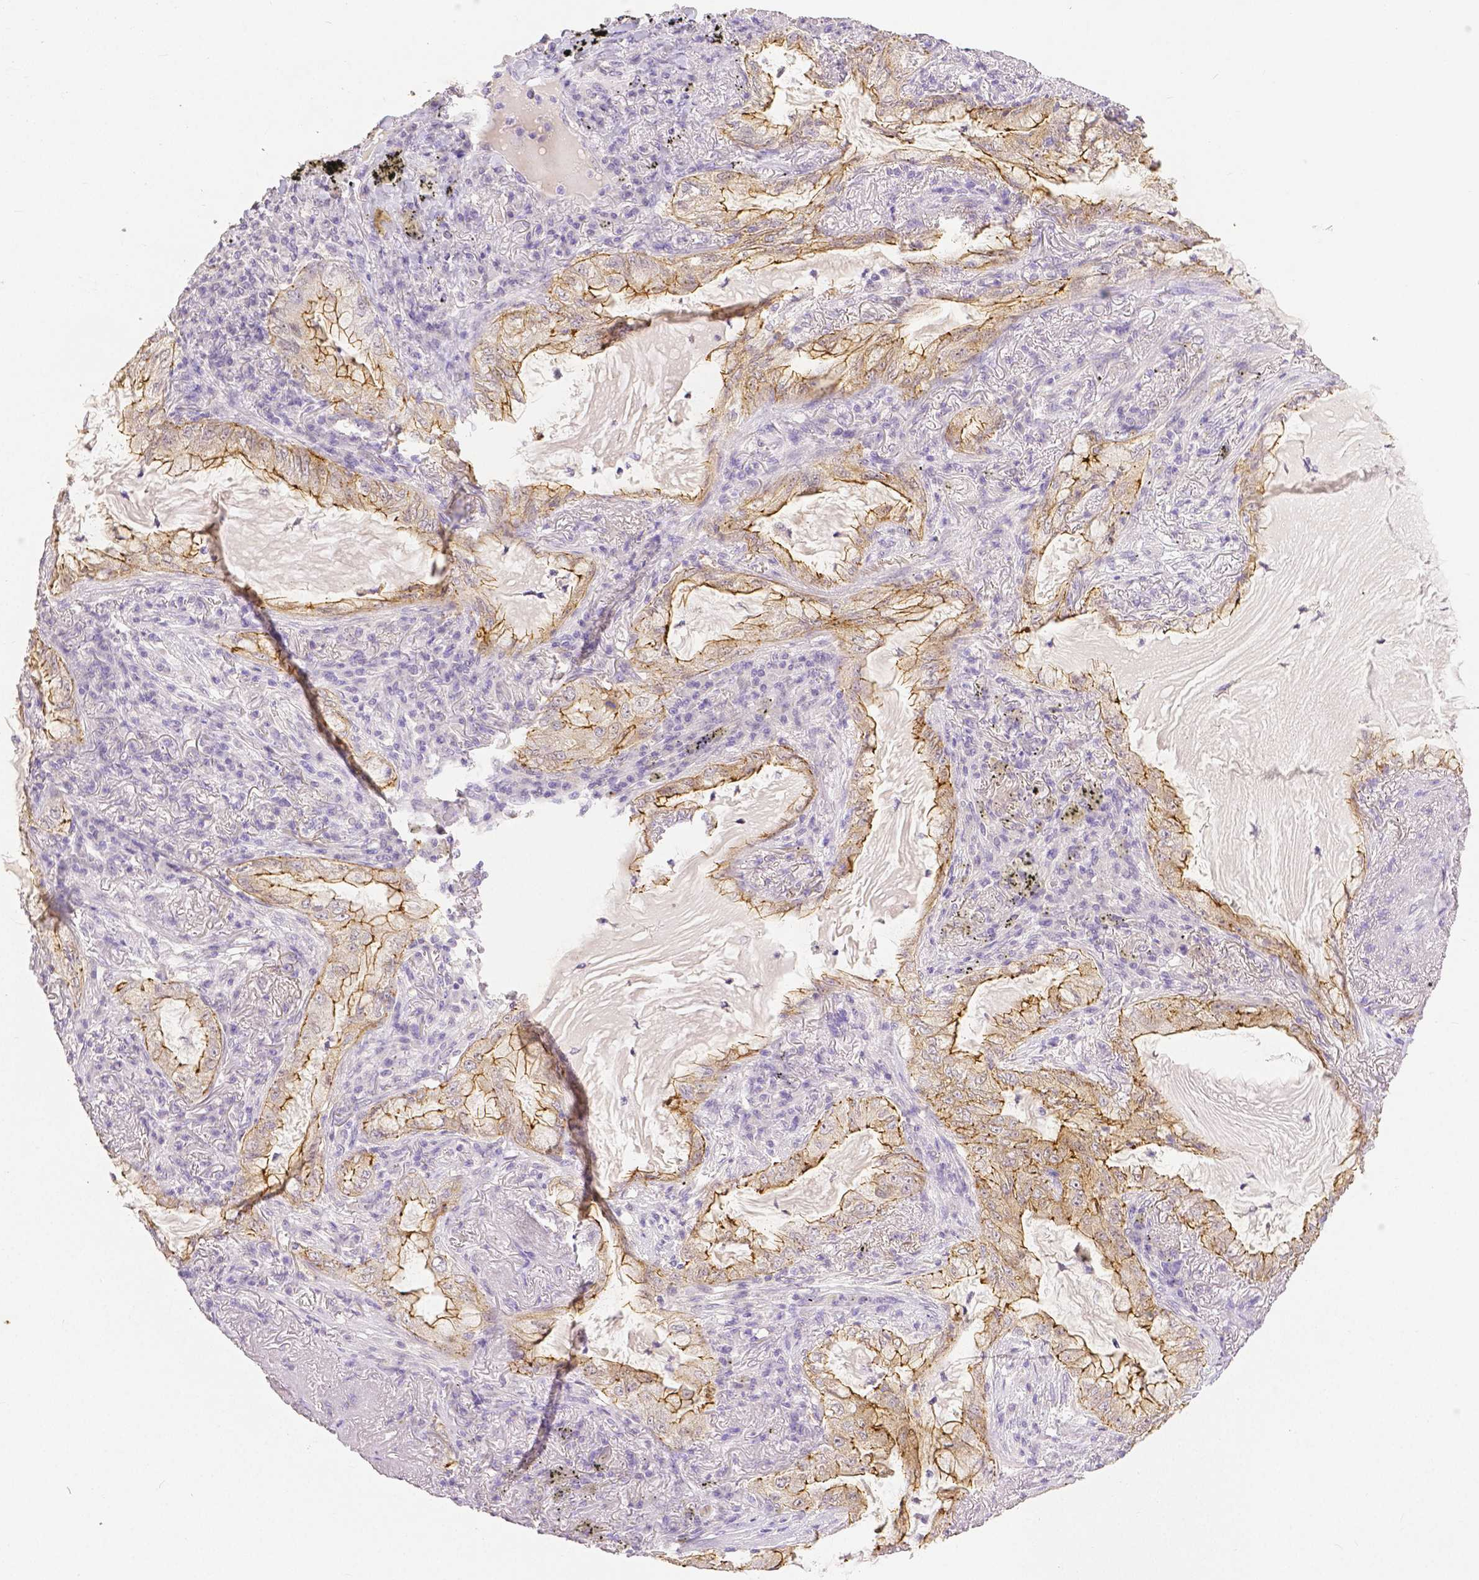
{"staining": {"intensity": "moderate", "quantity": ">75%", "location": "cytoplasmic/membranous"}, "tissue": "lung cancer", "cell_type": "Tumor cells", "image_type": "cancer", "snomed": [{"axis": "morphology", "description": "Adenocarcinoma, NOS"}, {"axis": "topography", "description": "Lung"}], "caption": "A micrograph of human lung adenocarcinoma stained for a protein shows moderate cytoplasmic/membranous brown staining in tumor cells.", "gene": "OCLN", "patient": {"sex": "female", "age": 73}}